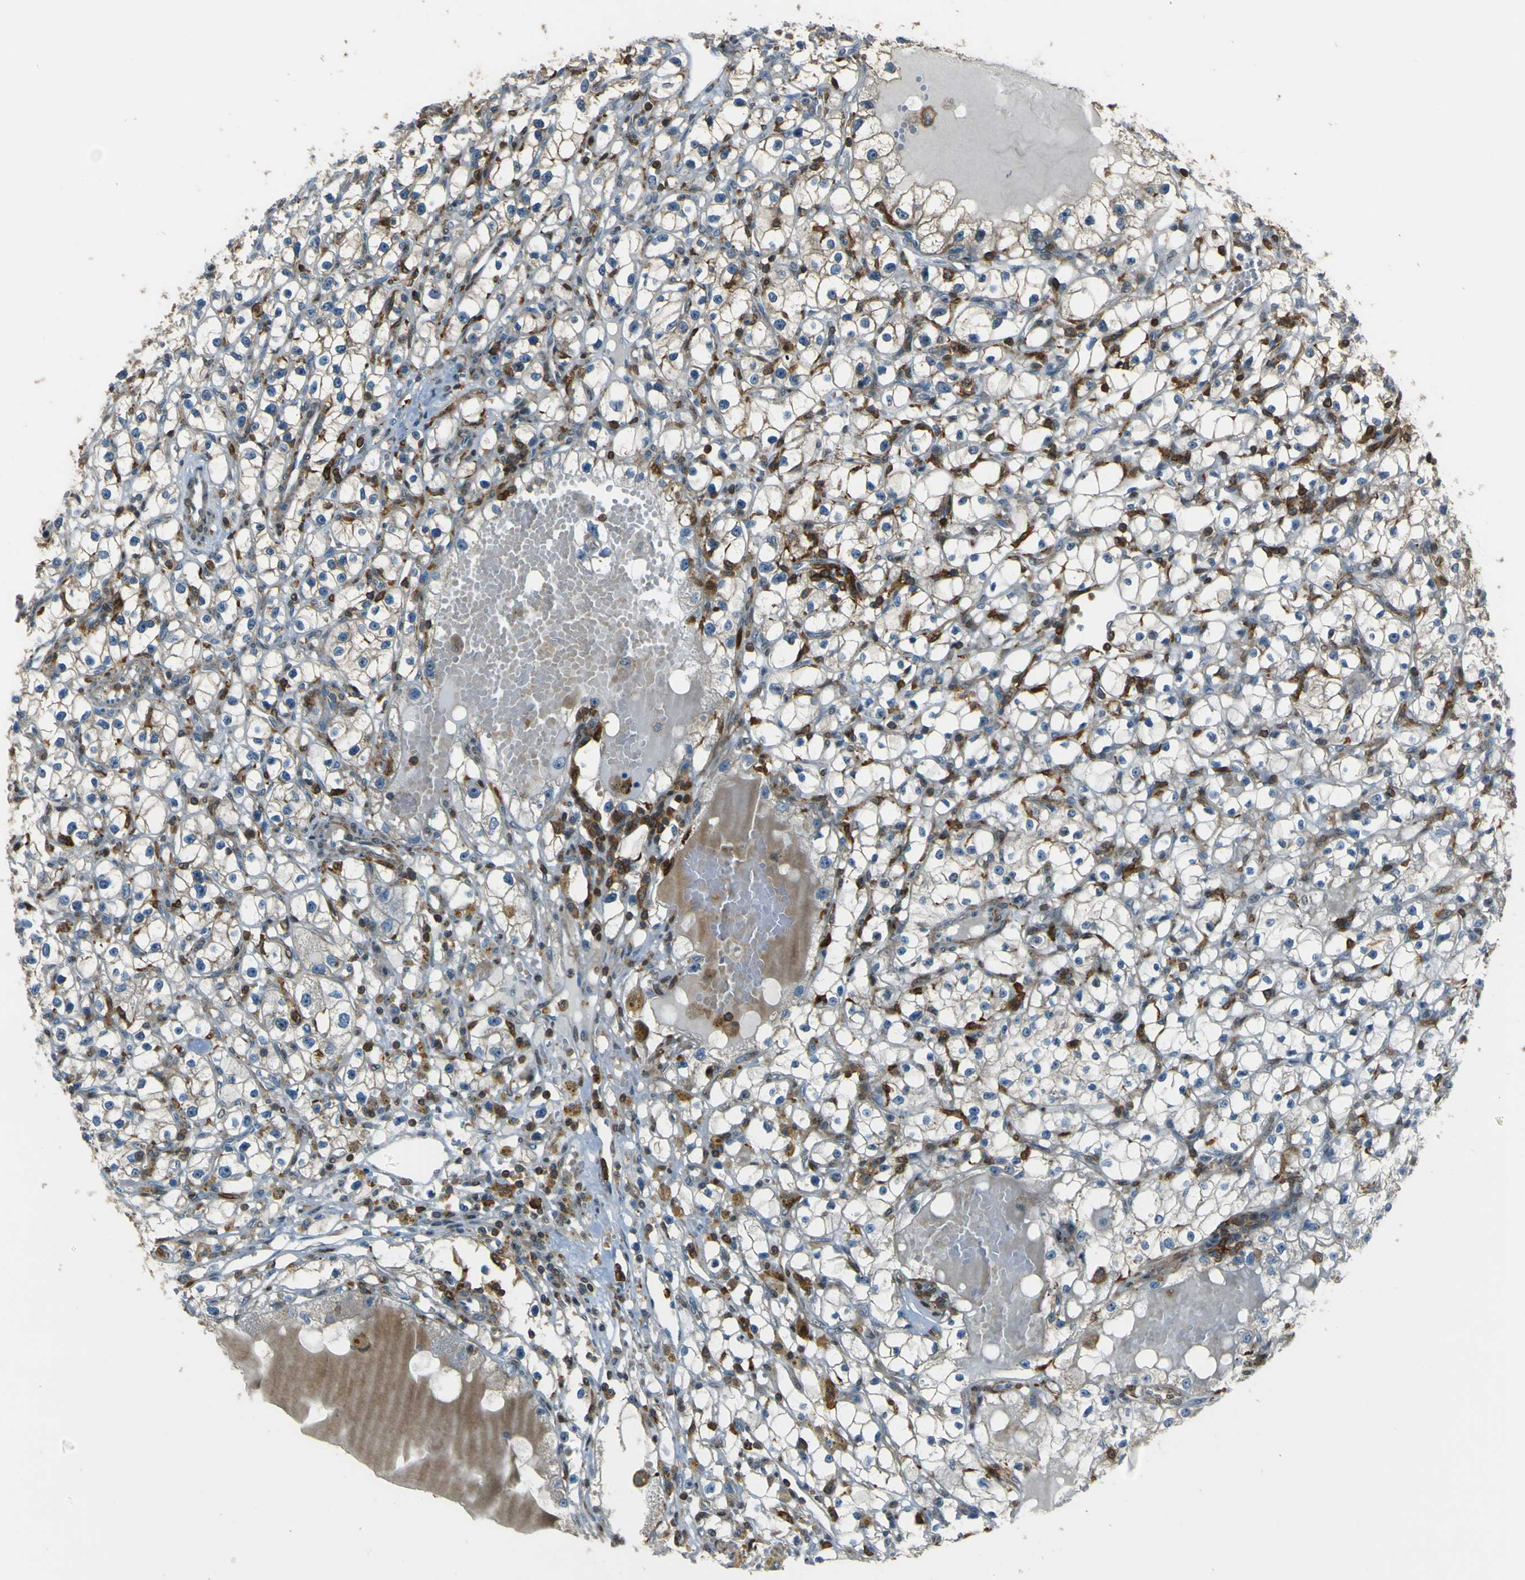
{"staining": {"intensity": "negative", "quantity": "none", "location": "none"}, "tissue": "renal cancer", "cell_type": "Tumor cells", "image_type": "cancer", "snomed": [{"axis": "morphology", "description": "Adenocarcinoma, NOS"}, {"axis": "topography", "description": "Kidney"}], "caption": "Tumor cells are negative for brown protein staining in renal cancer (adenocarcinoma).", "gene": "PCDHB5", "patient": {"sex": "male", "age": 56}}